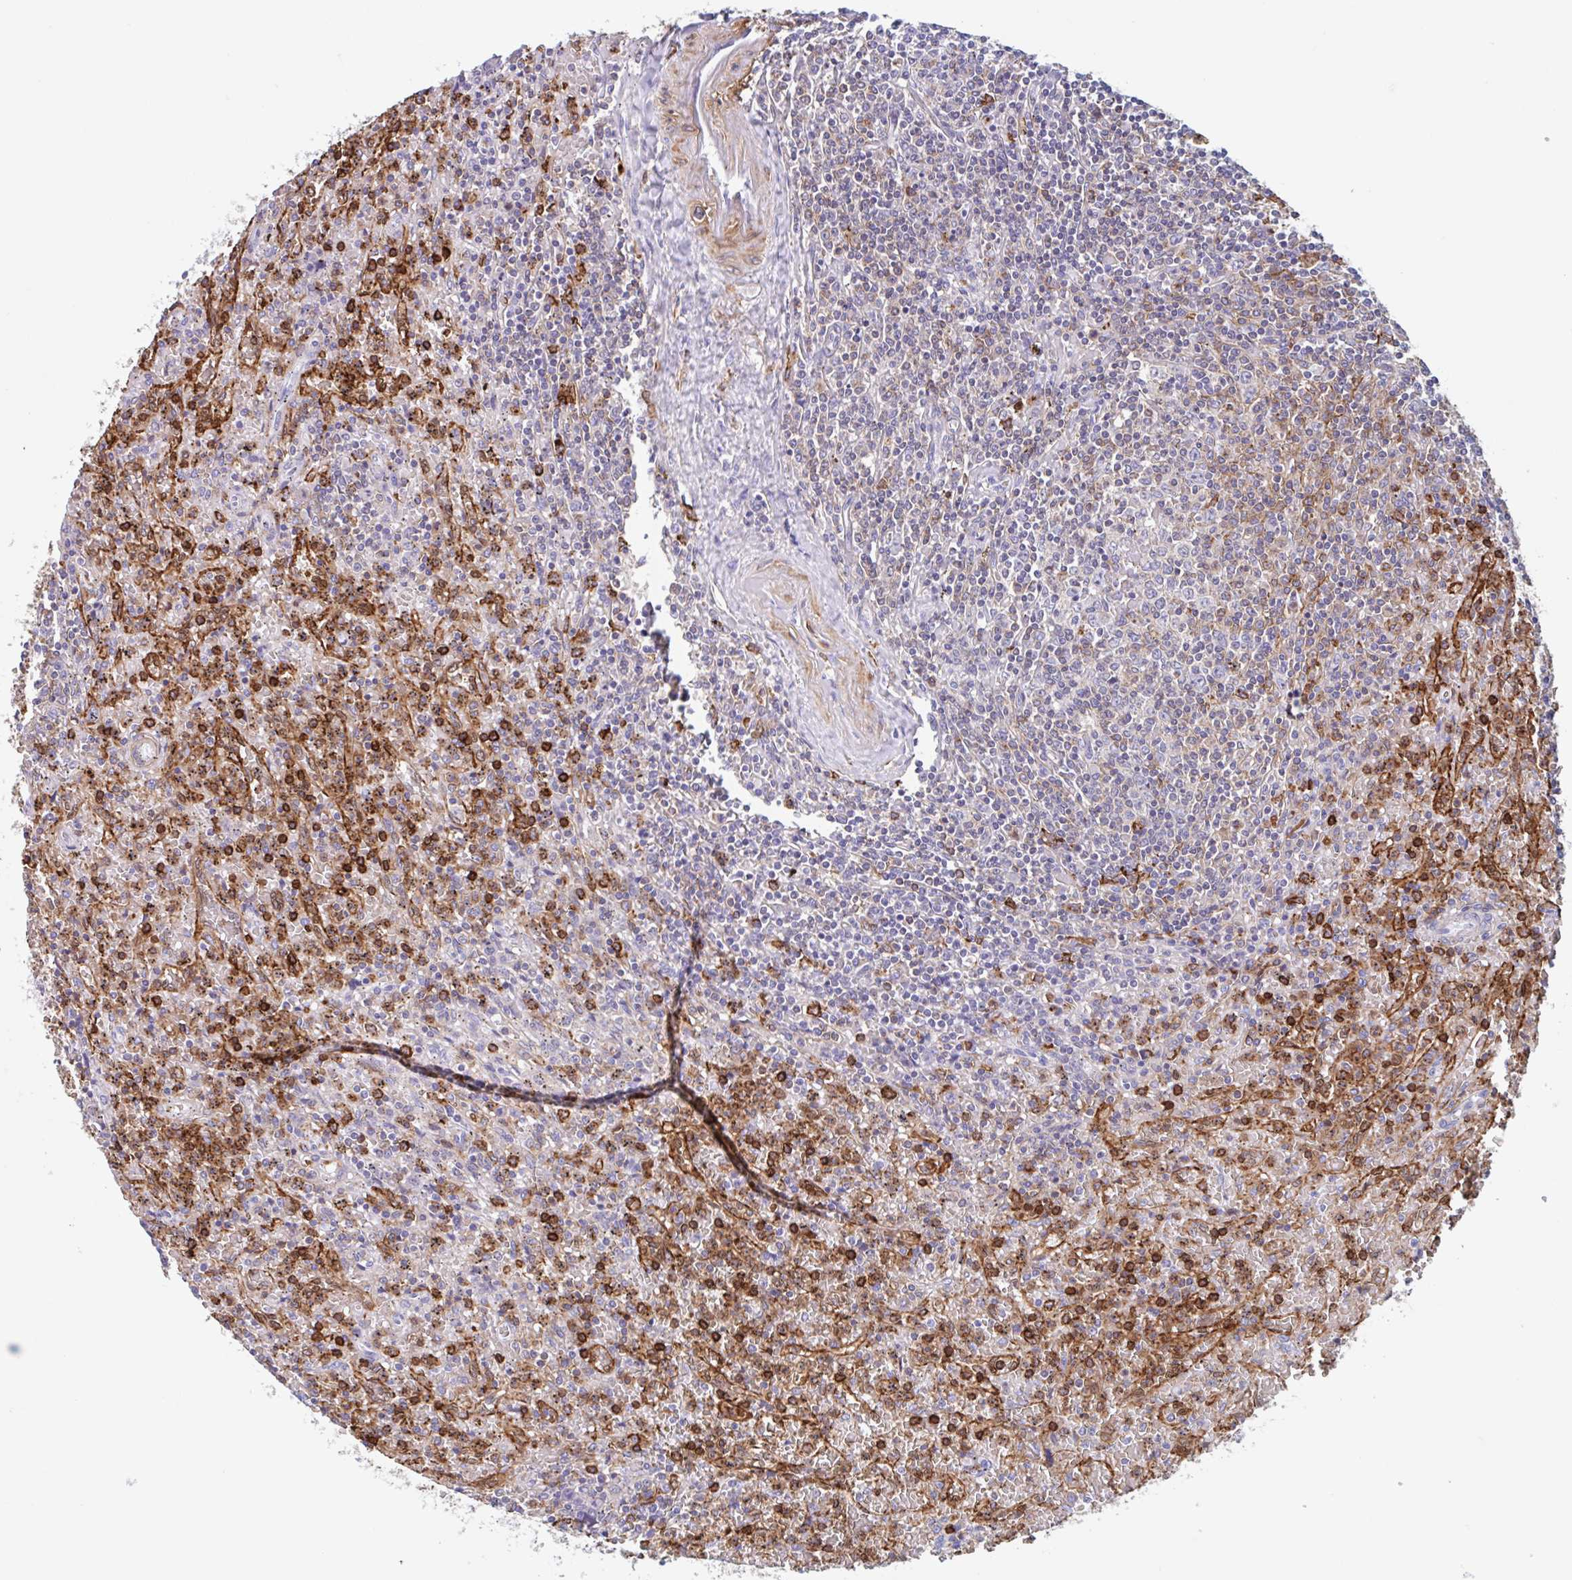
{"staining": {"intensity": "negative", "quantity": "none", "location": "none"}, "tissue": "lymphoma", "cell_type": "Tumor cells", "image_type": "cancer", "snomed": [{"axis": "morphology", "description": "Malignant lymphoma, non-Hodgkin's type, Low grade"}, {"axis": "topography", "description": "Spleen"}], "caption": "Human malignant lymphoma, non-Hodgkin's type (low-grade) stained for a protein using immunohistochemistry demonstrates no expression in tumor cells.", "gene": "EFHD1", "patient": {"sex": "female", "age": 64}}